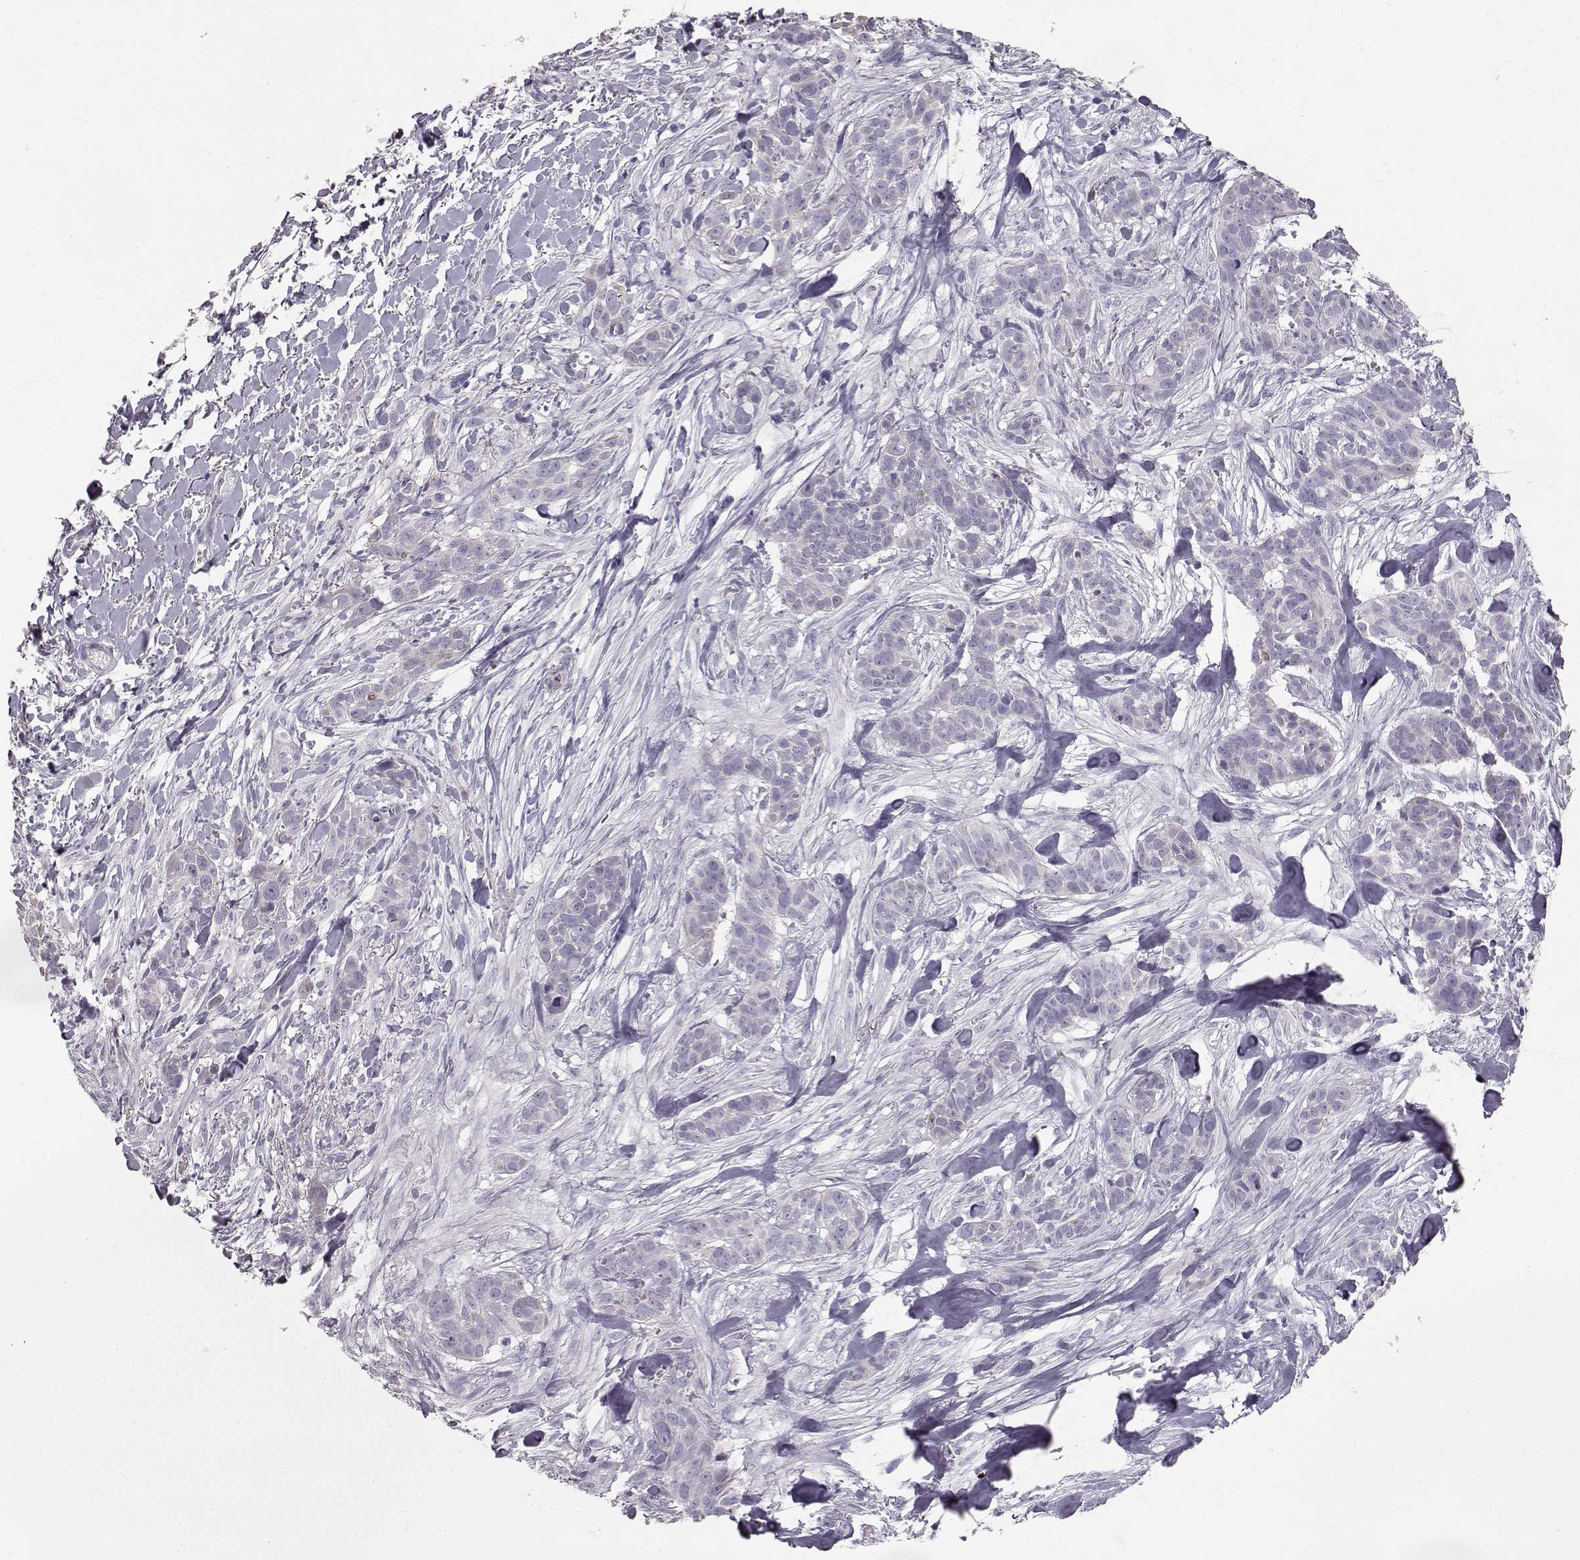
{"staining": {"intensity": "negative", "quantity": "none", "location": "none"}, "tissue": "skin cancer", "cell_type": "Tumor cells", "image_type": "cancer", "snomed": [{"axis": "morphology", "description": "Basal cell carcinoma"}, {"axis": "topography", "description": "Skin"}], "caption": "DAB (3,3'-diaminobenzidine) immunohistochemical staining of skin cancer displays no significant expression in tumor cells. (Immunohistochemistry, brightfield microscopy, high magnification).", "gene": "KRT33A", "patient": {"sex": "male", "age": 87}}